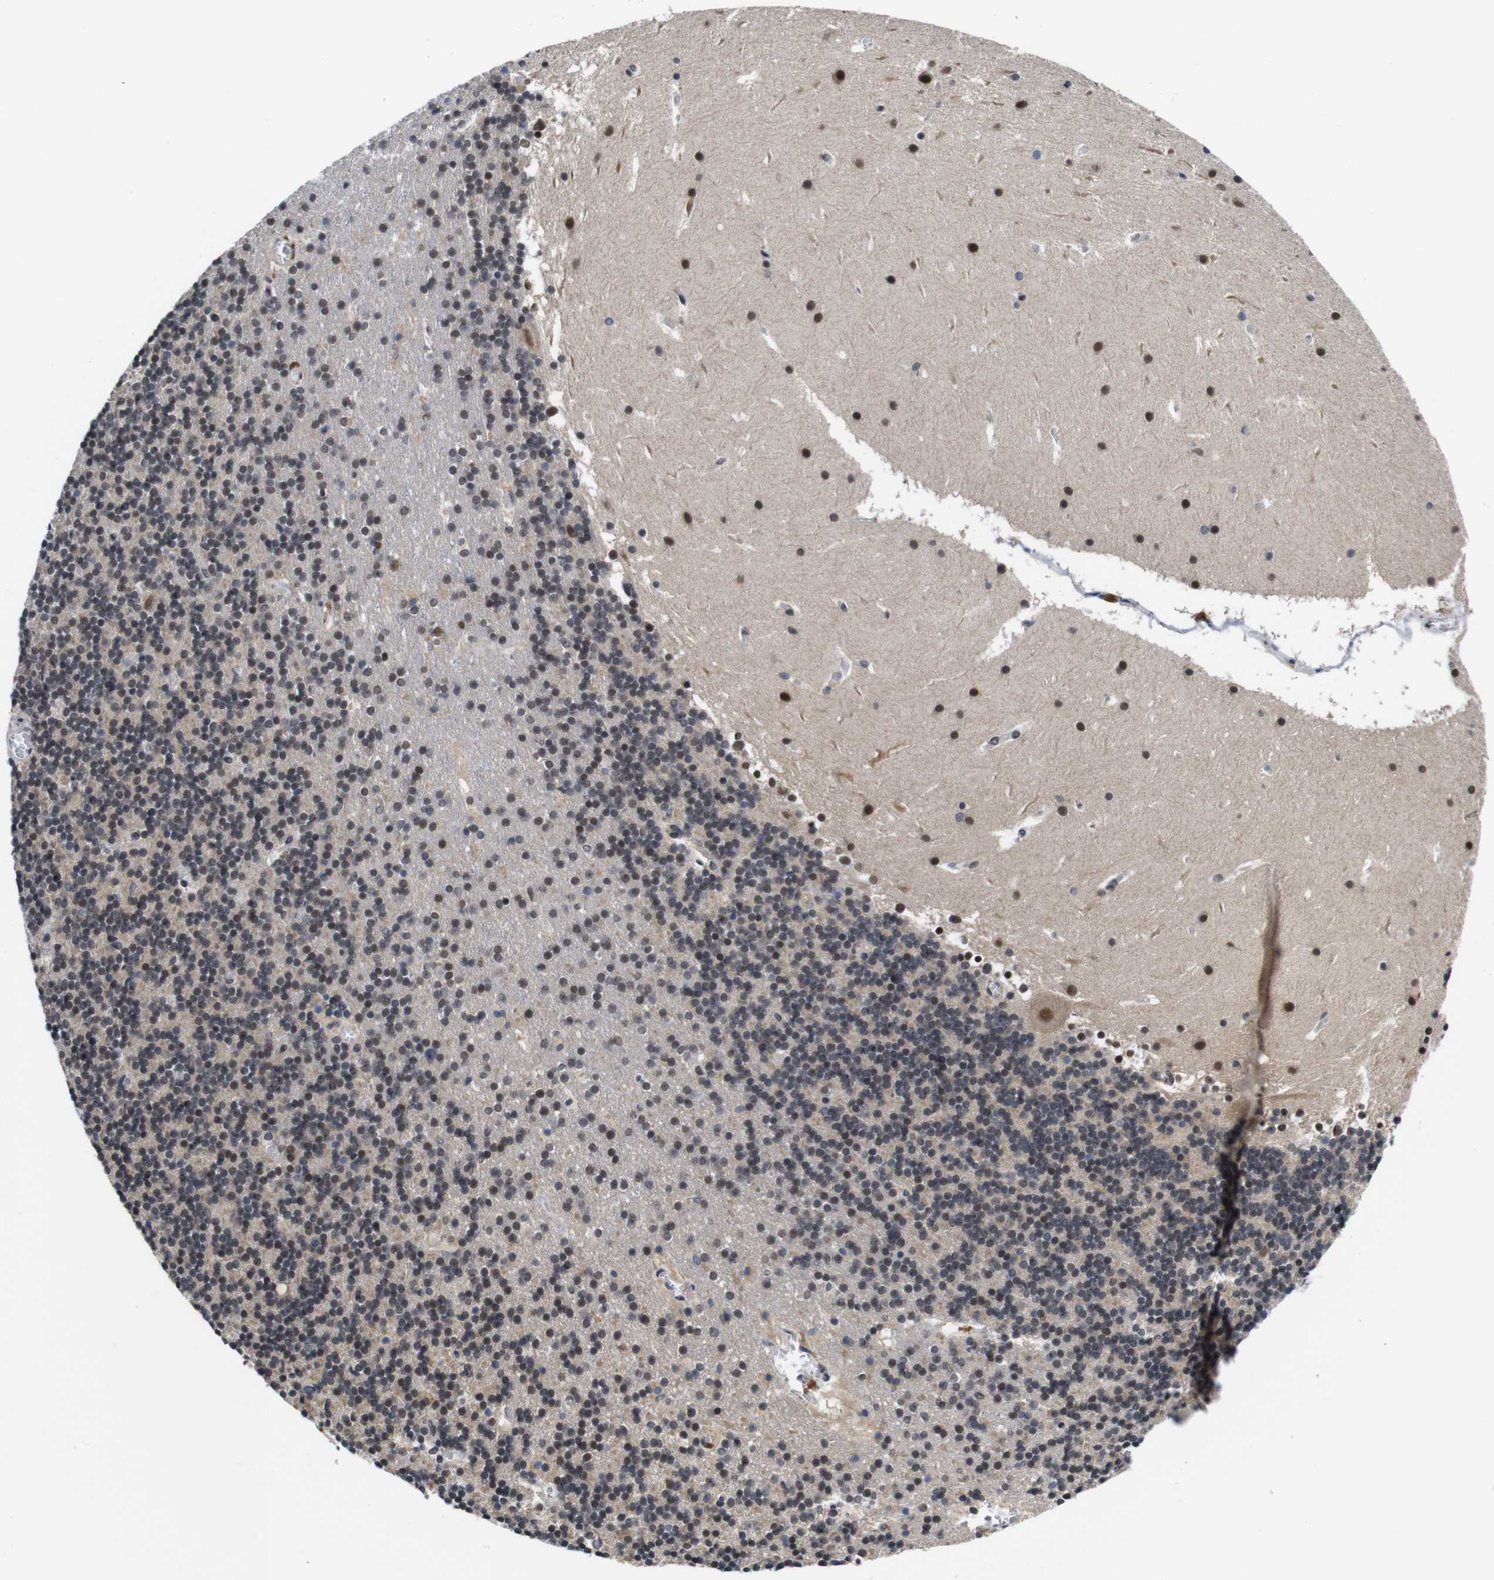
{"staining": {"intensity": "moderate", "quantity": "<25%", "location": "nuclear"}, "tissue": "cerebellum", "cell_type": "Cells in granular layer", "image_type": "normal", "snomed": [{"axis": "morphology", "description": "Normal tissue, NOS"}, {"axis": "topography", "description": "Cerebellum"}], "caption": "Cerebellum stained with immunohistochemistry exhibits moderate nuclear staining in about <25% of cells in granular layer.", "gene": "ZBTB46", "patient": {"sex": "male", "age": 45}}